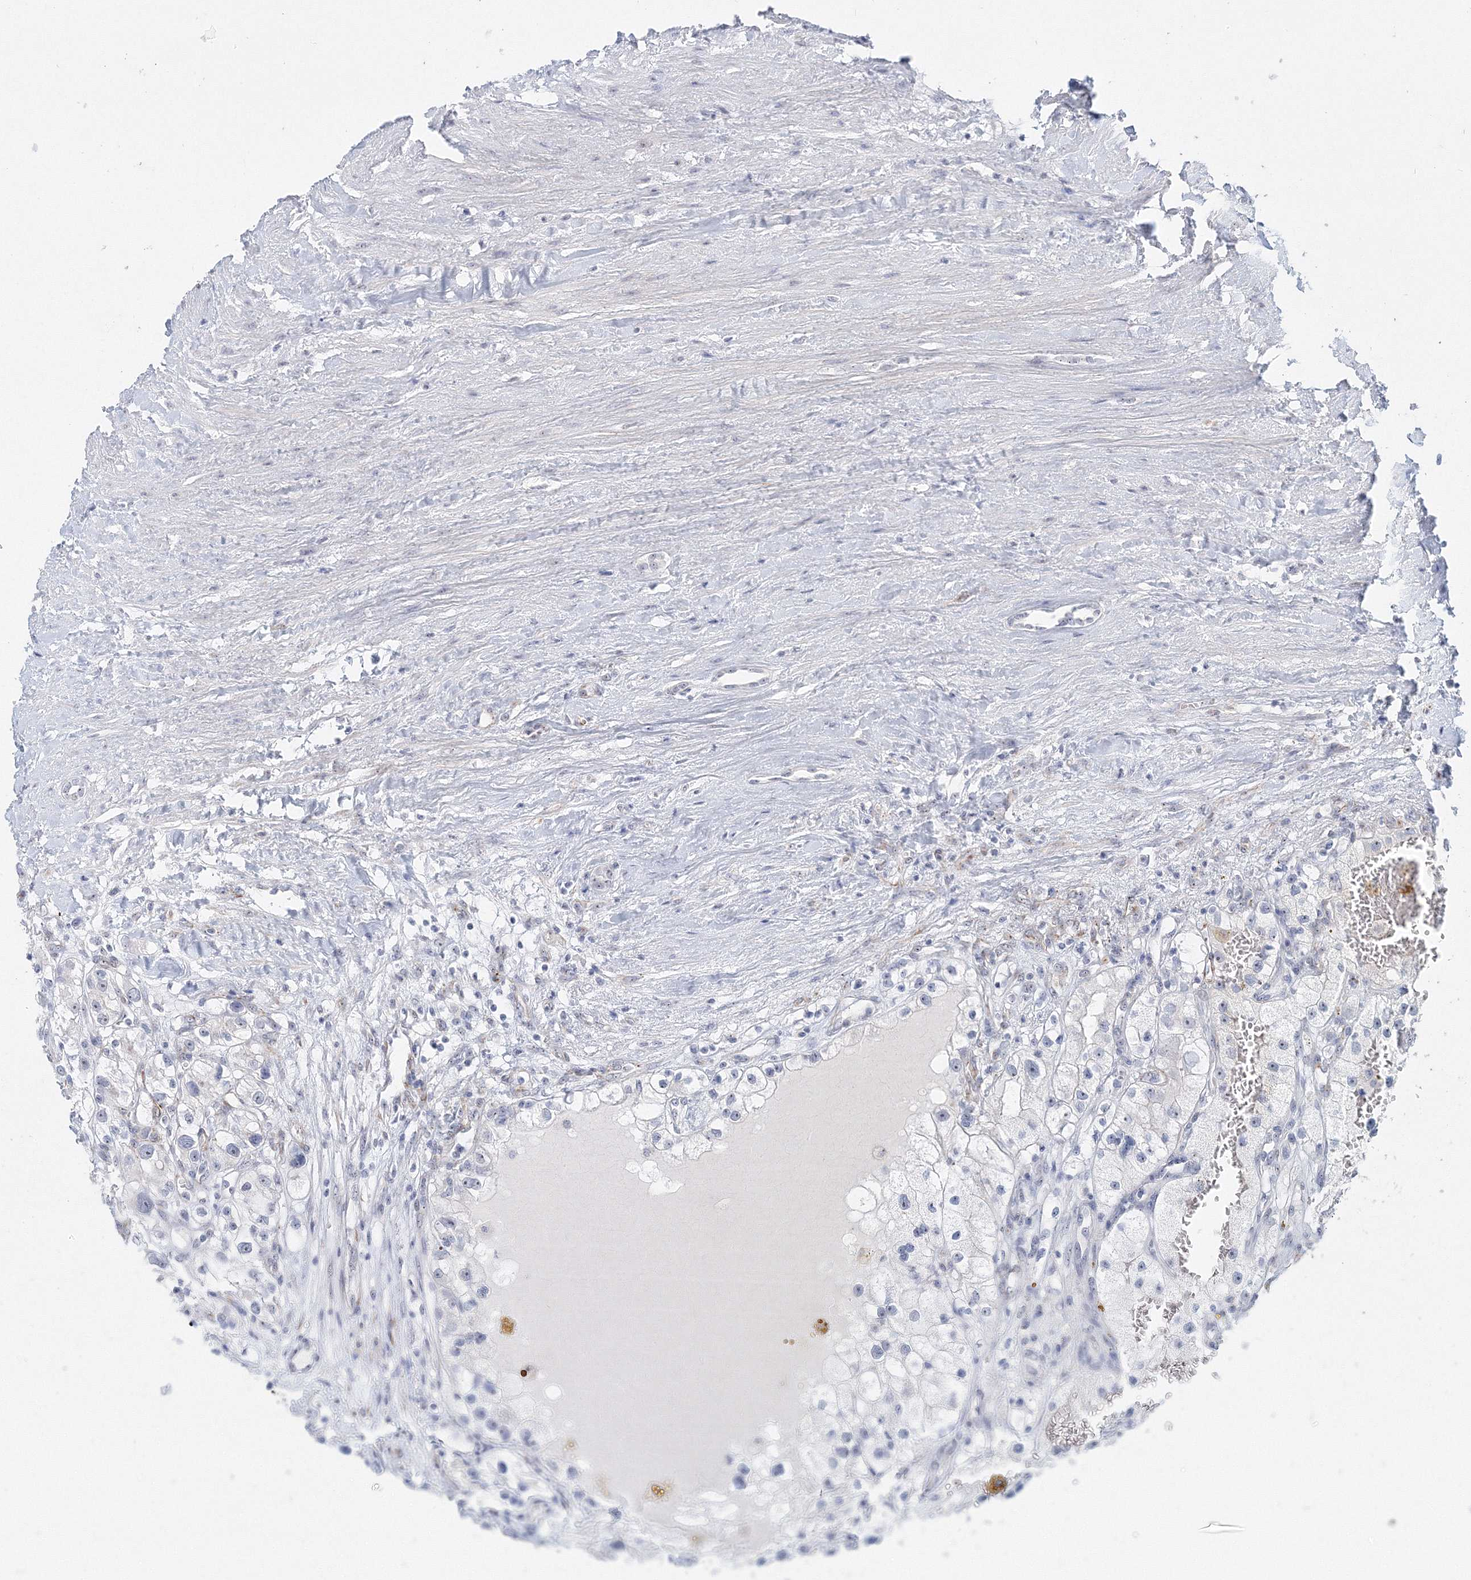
{"staining": {"intensity": "negative", "quantity": "none", "location": "none"}, "tissue": "renal cancer", "cell_type": "Tumor cells", "image_type": "cancer", "snomed": [{"axis": "morphology", "description": "Adenocarcinoma, NOS"}, {"axis": "topography", "description": "Kidney"}], "caption": "Renal adenocarcinoma stained for a protein using immunohistochemistry displays no expression tumor cells.", "gene": "SIRT7", "patient": {"sex": "female", "age": 57}}